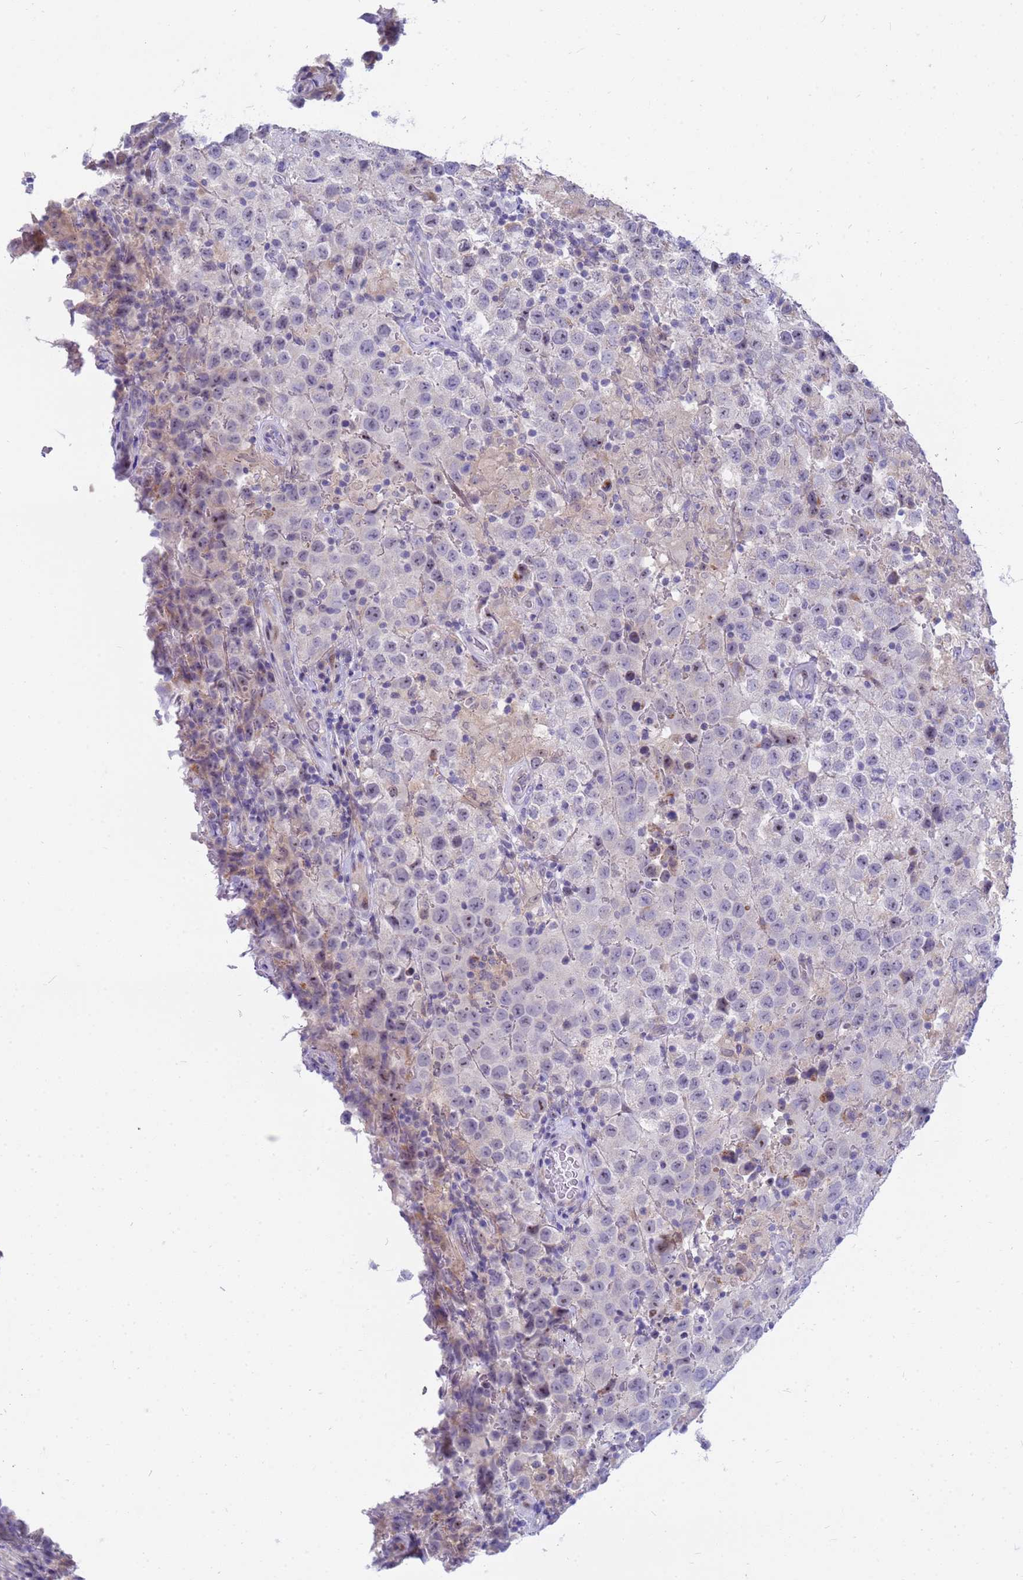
{"staining": {"intensity": "negative", "quantity": "none", "location": "none"}, "tissue": "testis cancer", "cell_type": "Tumor cells", "image_type": "cancer", "snomed": [{"axis": "morphology", "description": "Seminoma, NOS"}, {"axis": "morphology", "description": "Carcinoma, Embryonal, NOS"}, {"axis": "topography", "description": "Testis"}], "caption": "Immunohistochemical staining of seminoma (testis) shows no significant staining in tumor cells.", "gene": "LRATD1", "patient": {"sex": "male", "age": 41}}